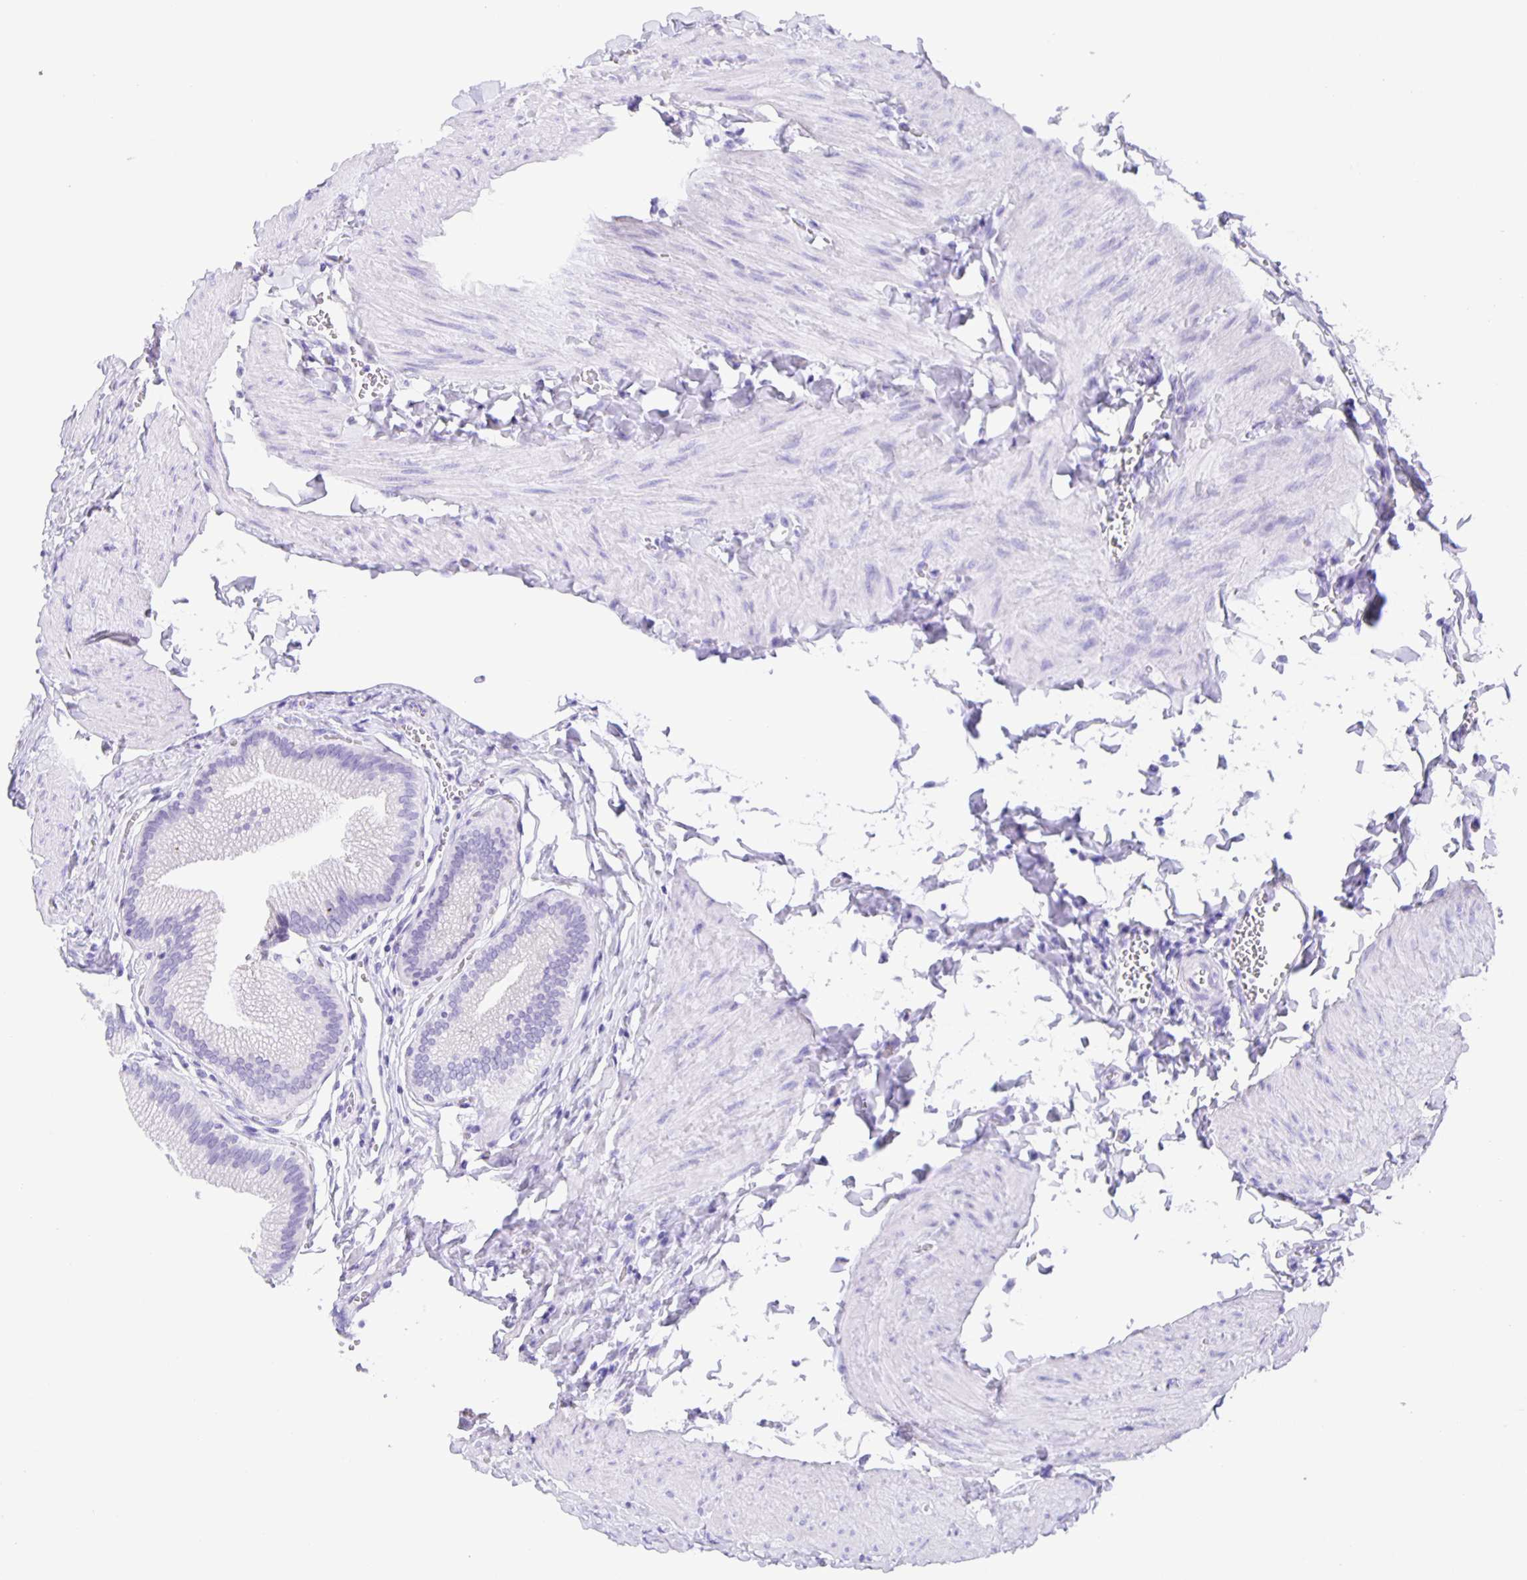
{"staining": {"intensity": "negative", "quantity": "none", "location": "none"}, "tissue": "gallbladder", "cell_type": "Glandular cells", "image_type": "normal", "snomed": [{"axis": "morphology", "description": "Normal tissue, NOS"}, {"axis": "topography", "description": "Gallbladder"}, {"axis": "topography", "description": "Peripheral nerve tissue"}], "caption": "DAB immunohistochemical staining of normal gallbladder shows no significant positivity in glandular cells. (DAB (3,3'-diaminobenzidine) immunohistochemistry (IHC), high magnification).", "gene": "GUCA2A", "patient": {"sex": "male", "age": 17}}